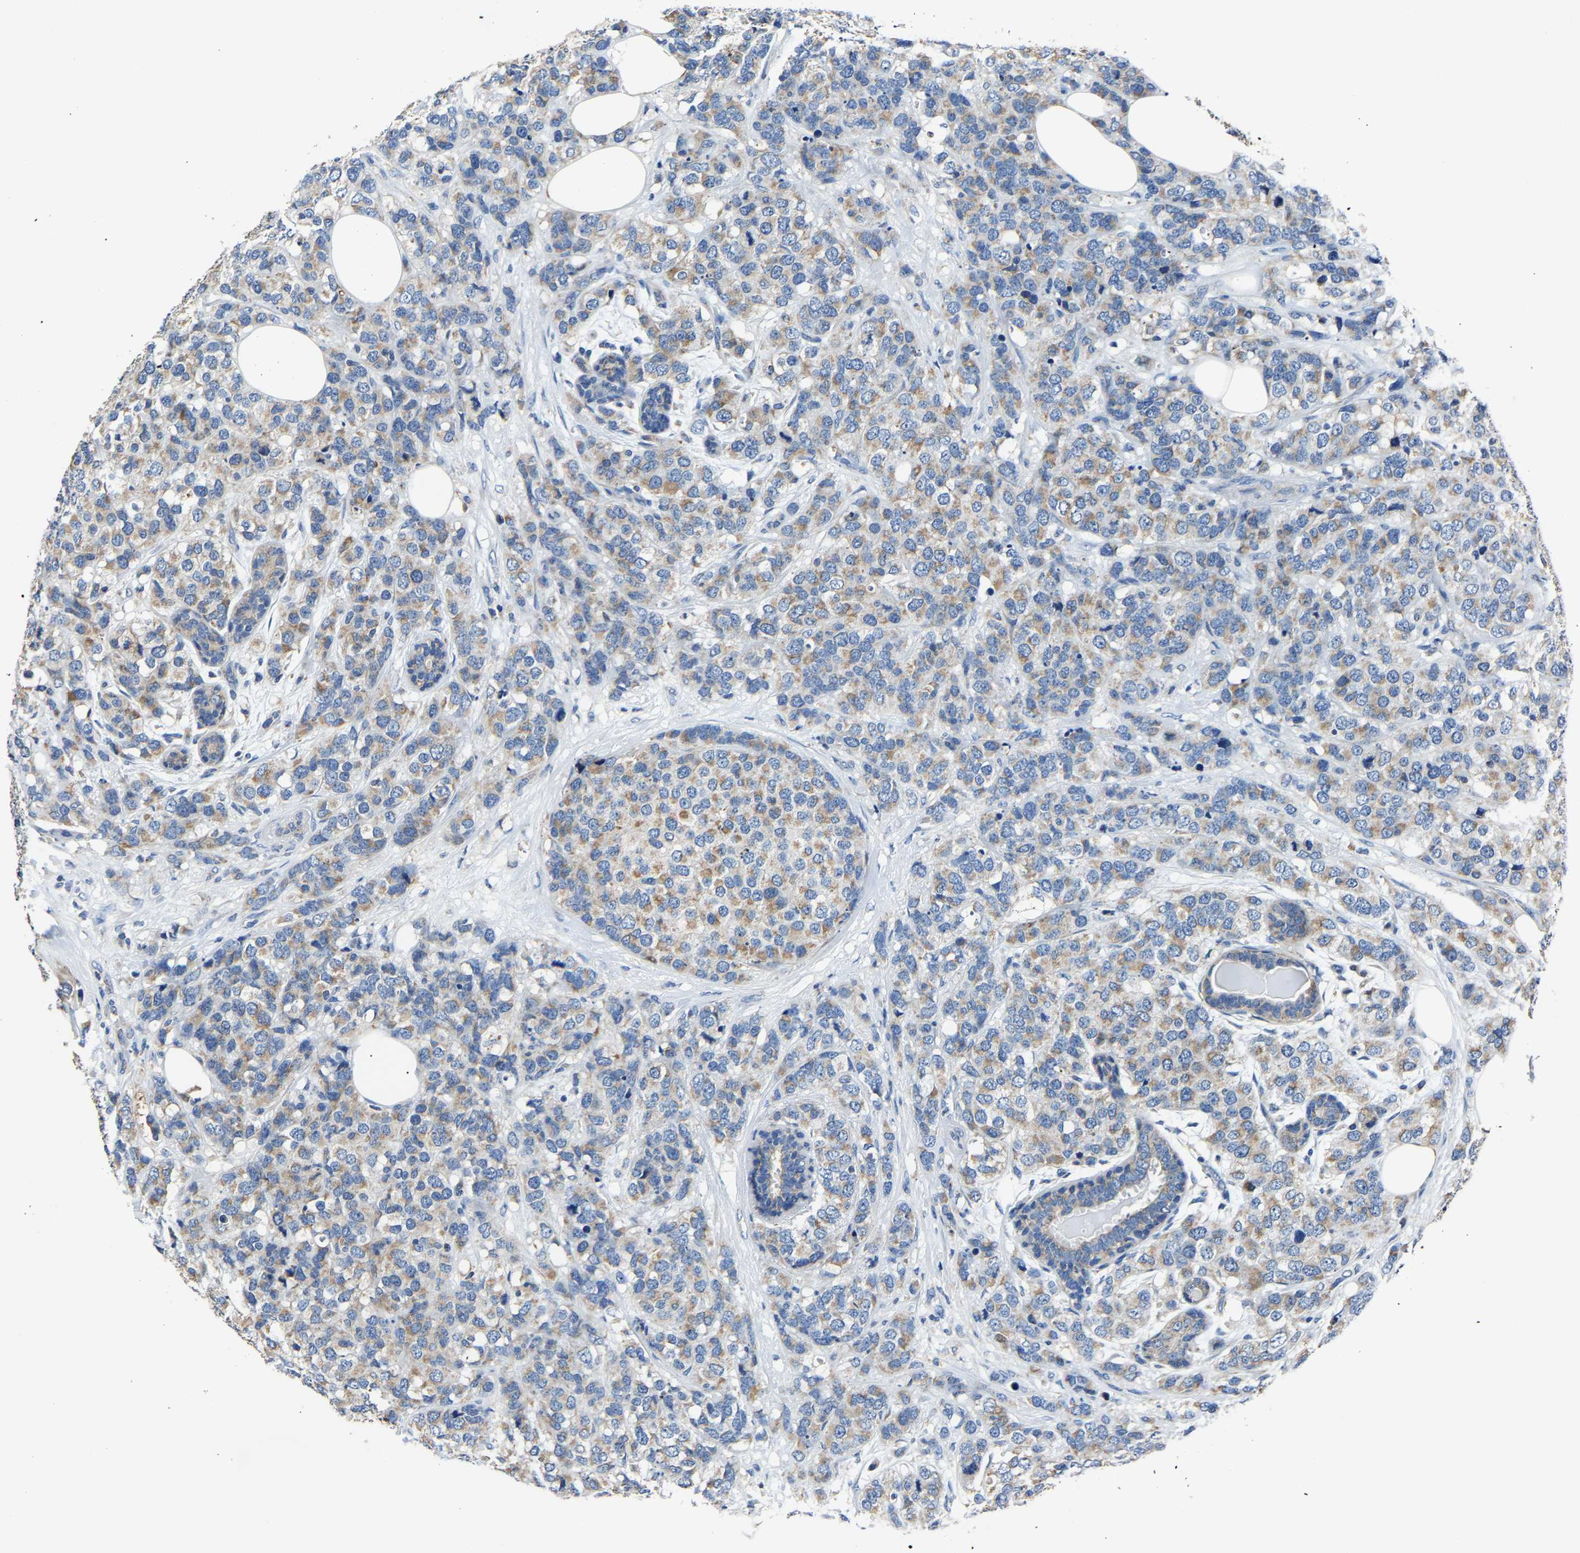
{"staining": {"intensity": "moderate", "quantity": ">75%", "location": "cytoplasmic/membranous"}, "tissue": "breast cancer", "cell_type": "Tumor cells", "image_type": "cancer", "snomed": [{"axis": "morphology", "description": "Lobular carcinoma"}, {"axis": "topography", "description": "Breast"}], "caption": "Human breast cancer (lobular carcinoma) stained for a protein (brown) shows moderate cytoplasmic/membranous positive staining in approximately >75% of tumor cells.", "gene": "AGK", "patient": {"sex": "female", "age": 59}}